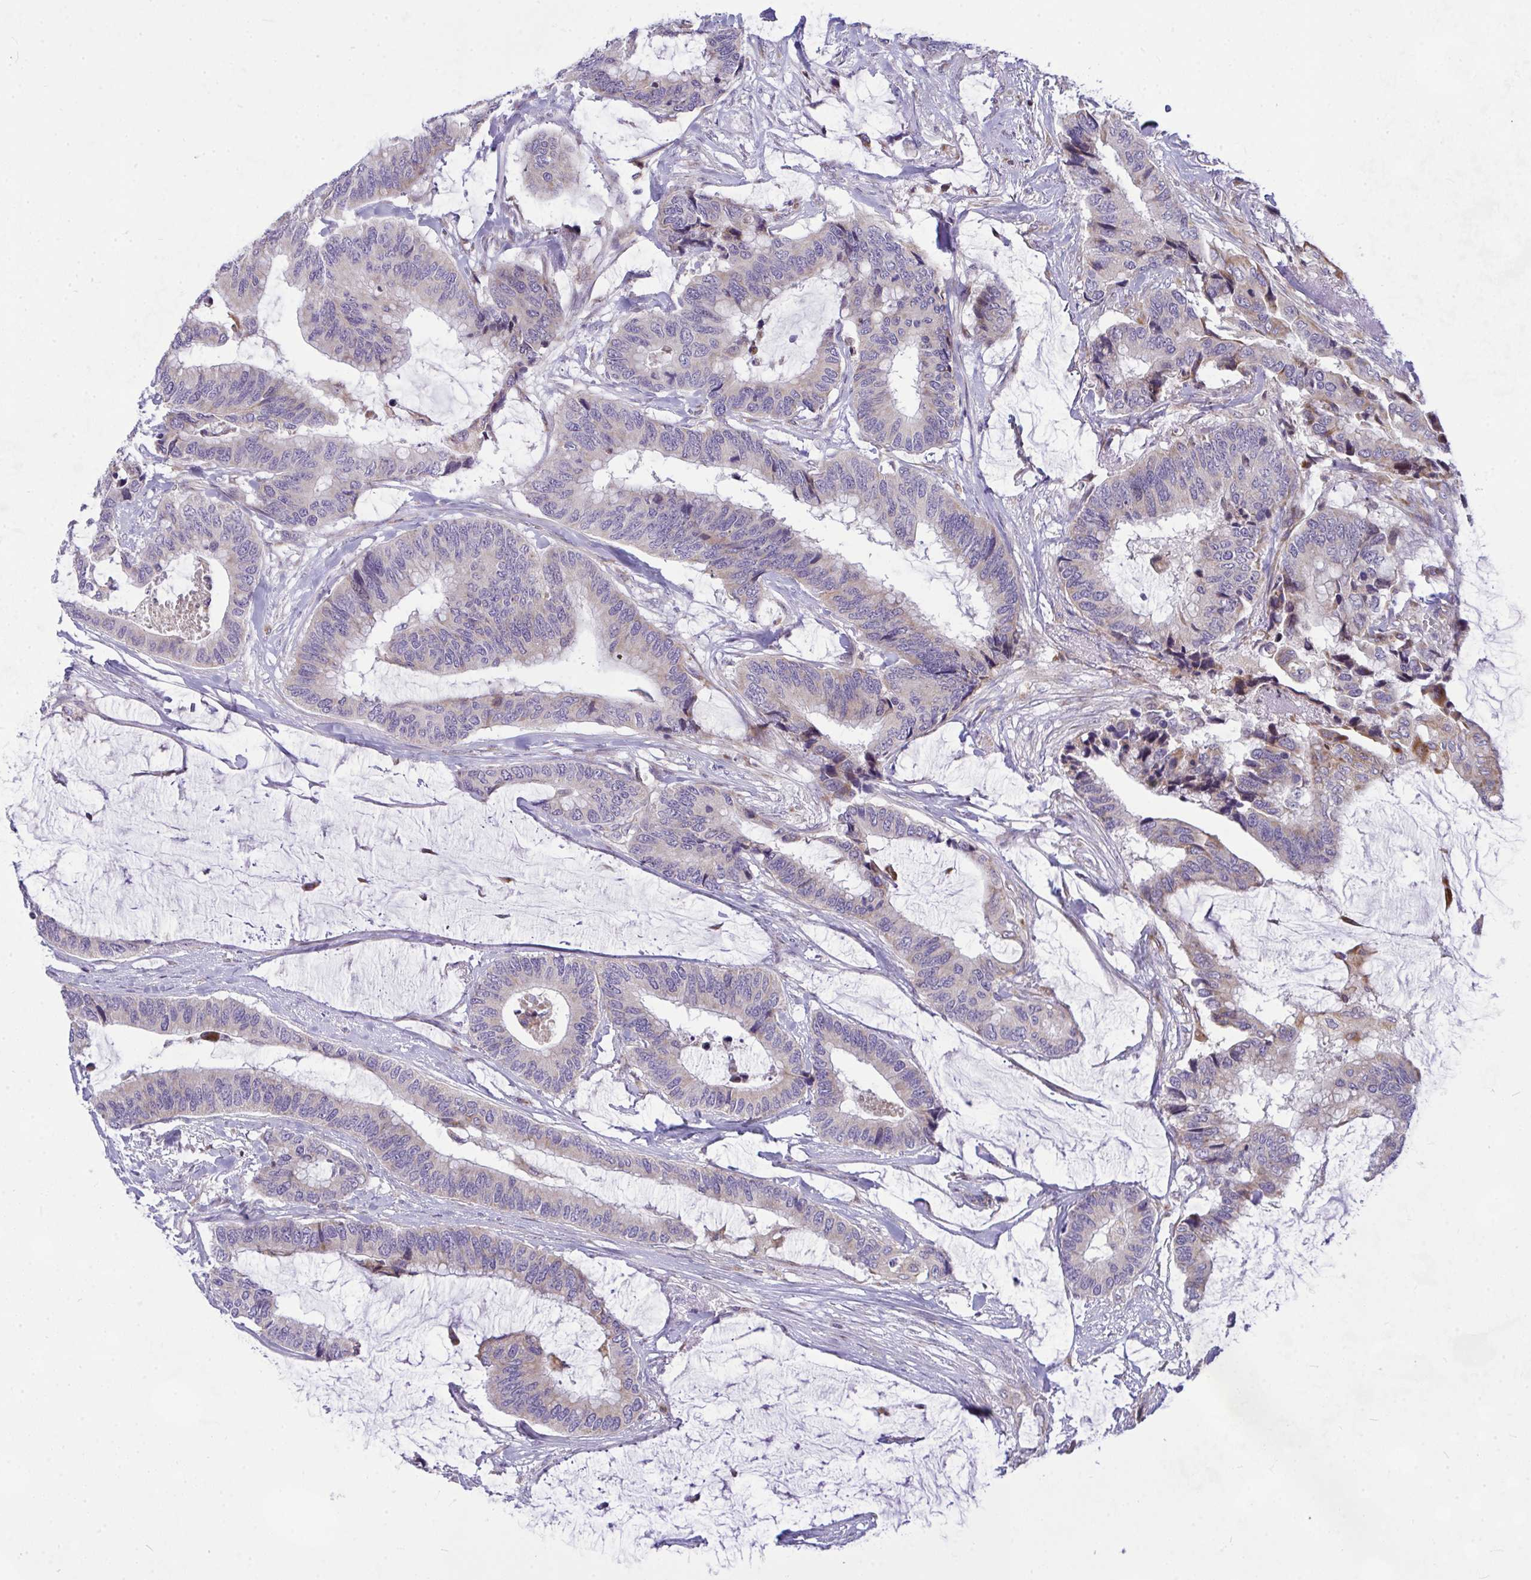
{"staining": {"intensity": "weak", "quantity": "<25%", "location": "cytoplasmic/membranous"}, "tissue": "colorectal cancer", "cell_type": "Tumor cells", "image_type": "cancer", "snomed": [{"axis": "morphology", "description": "Adenocarcinoma, NOS"}, {"axis": "topography", "description": "Rectum"}], "caption": "Histopathology image shows no protein staining in tumor cells of colorectal cancer (adenocarcinoma) tissue.", "gene": "CEP63", "patient": {"sex": "female", "age": 59}}